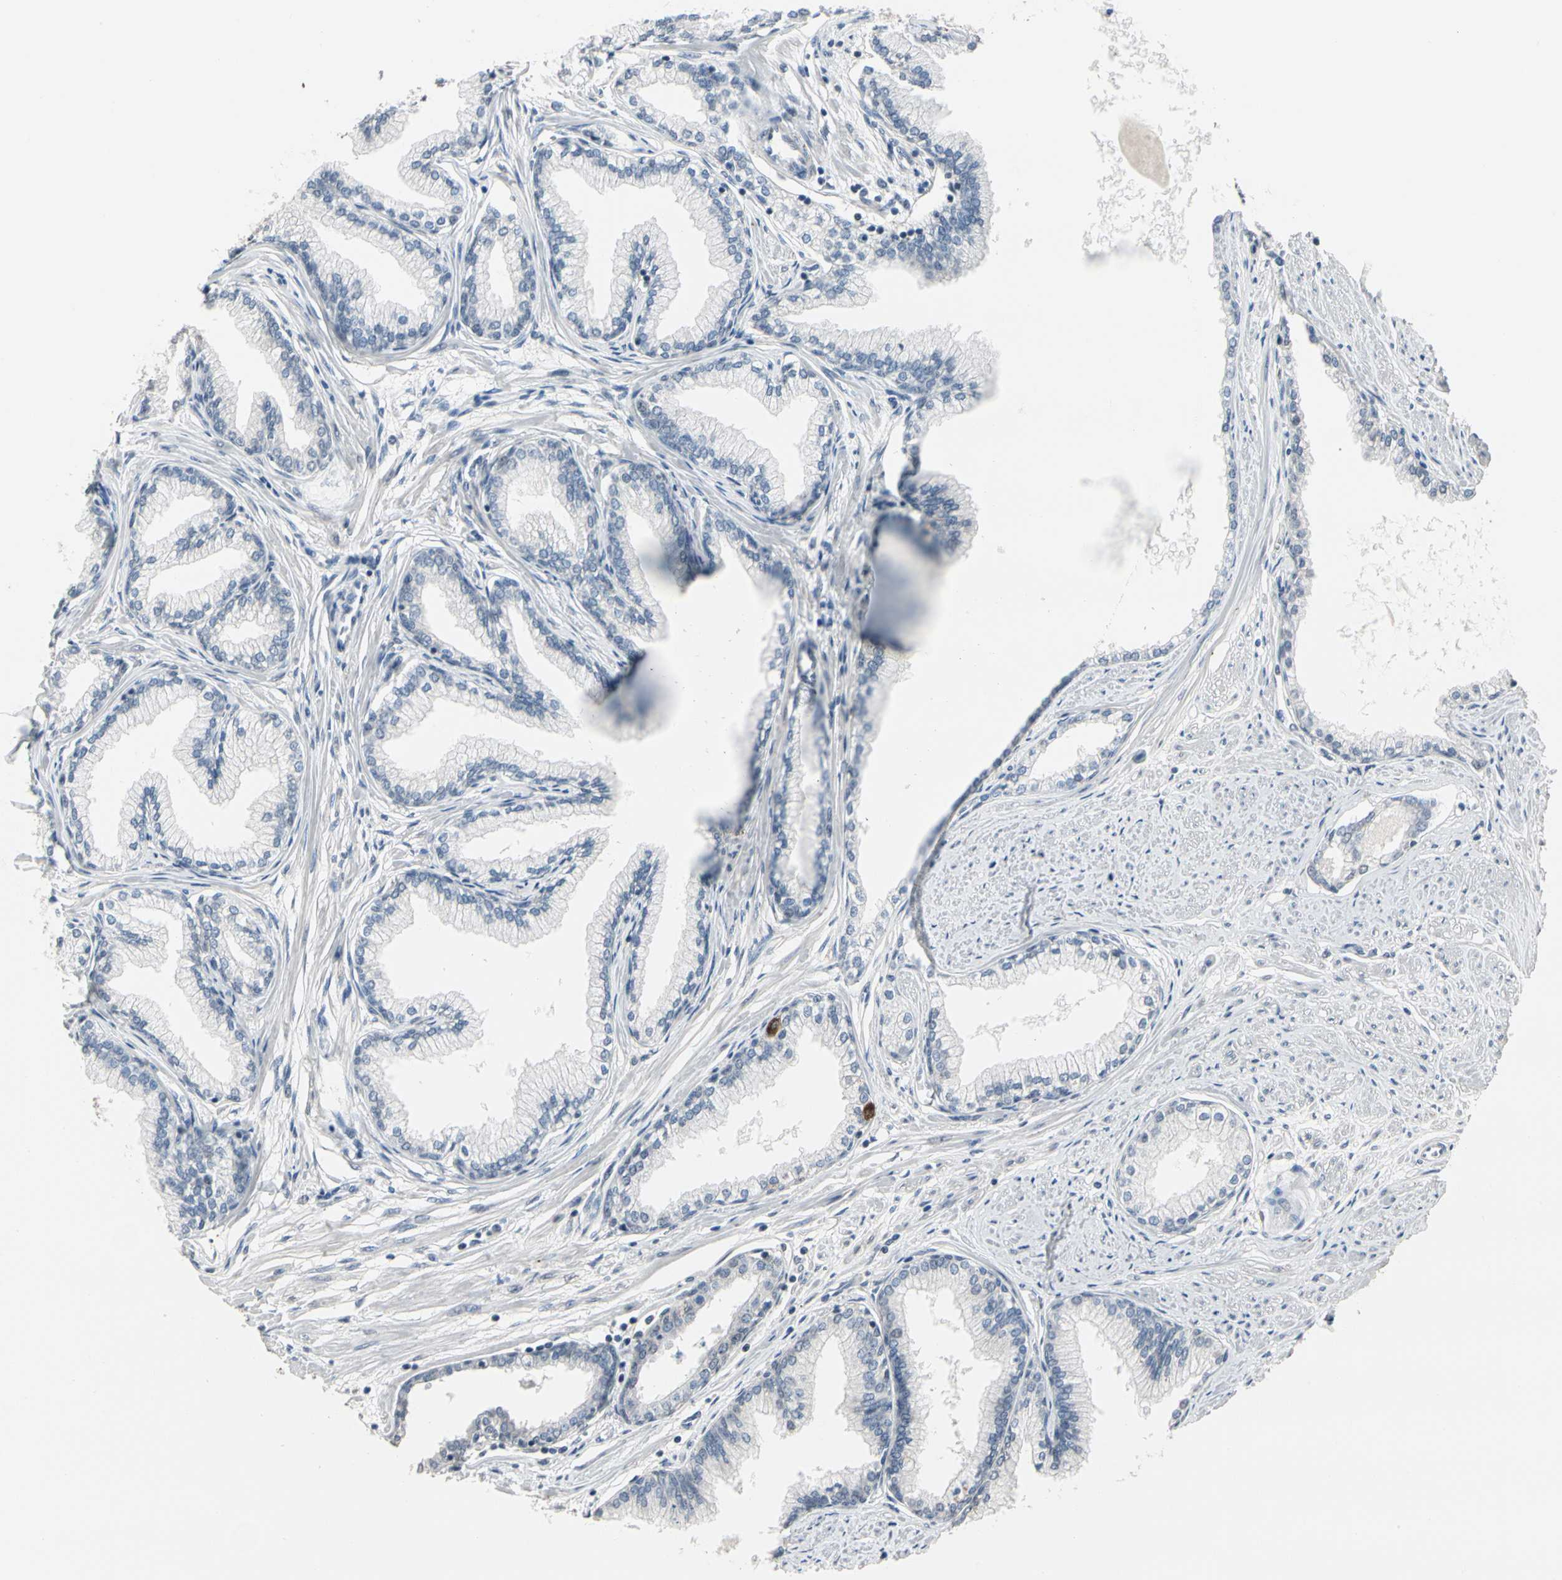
{"staining": {"intensity": "weak", "quantity": "<25%", "location": "cytoplasmic/membranous"}, "tissue": "prostate", "cell_type": "Glandular cells", "image_type": "normal", "snomed": [{"axis": "morphology", "description": "Normal tissue, NOS"}, {"axis": "topography", "description": "Prostate"}], "caption": "Prostate stained for a protein using immunohistochemistry (IHC) exhibits no positivity glandular cells.", "gene": "SV2A", "patient": {"sex": "male", "age": 64}}